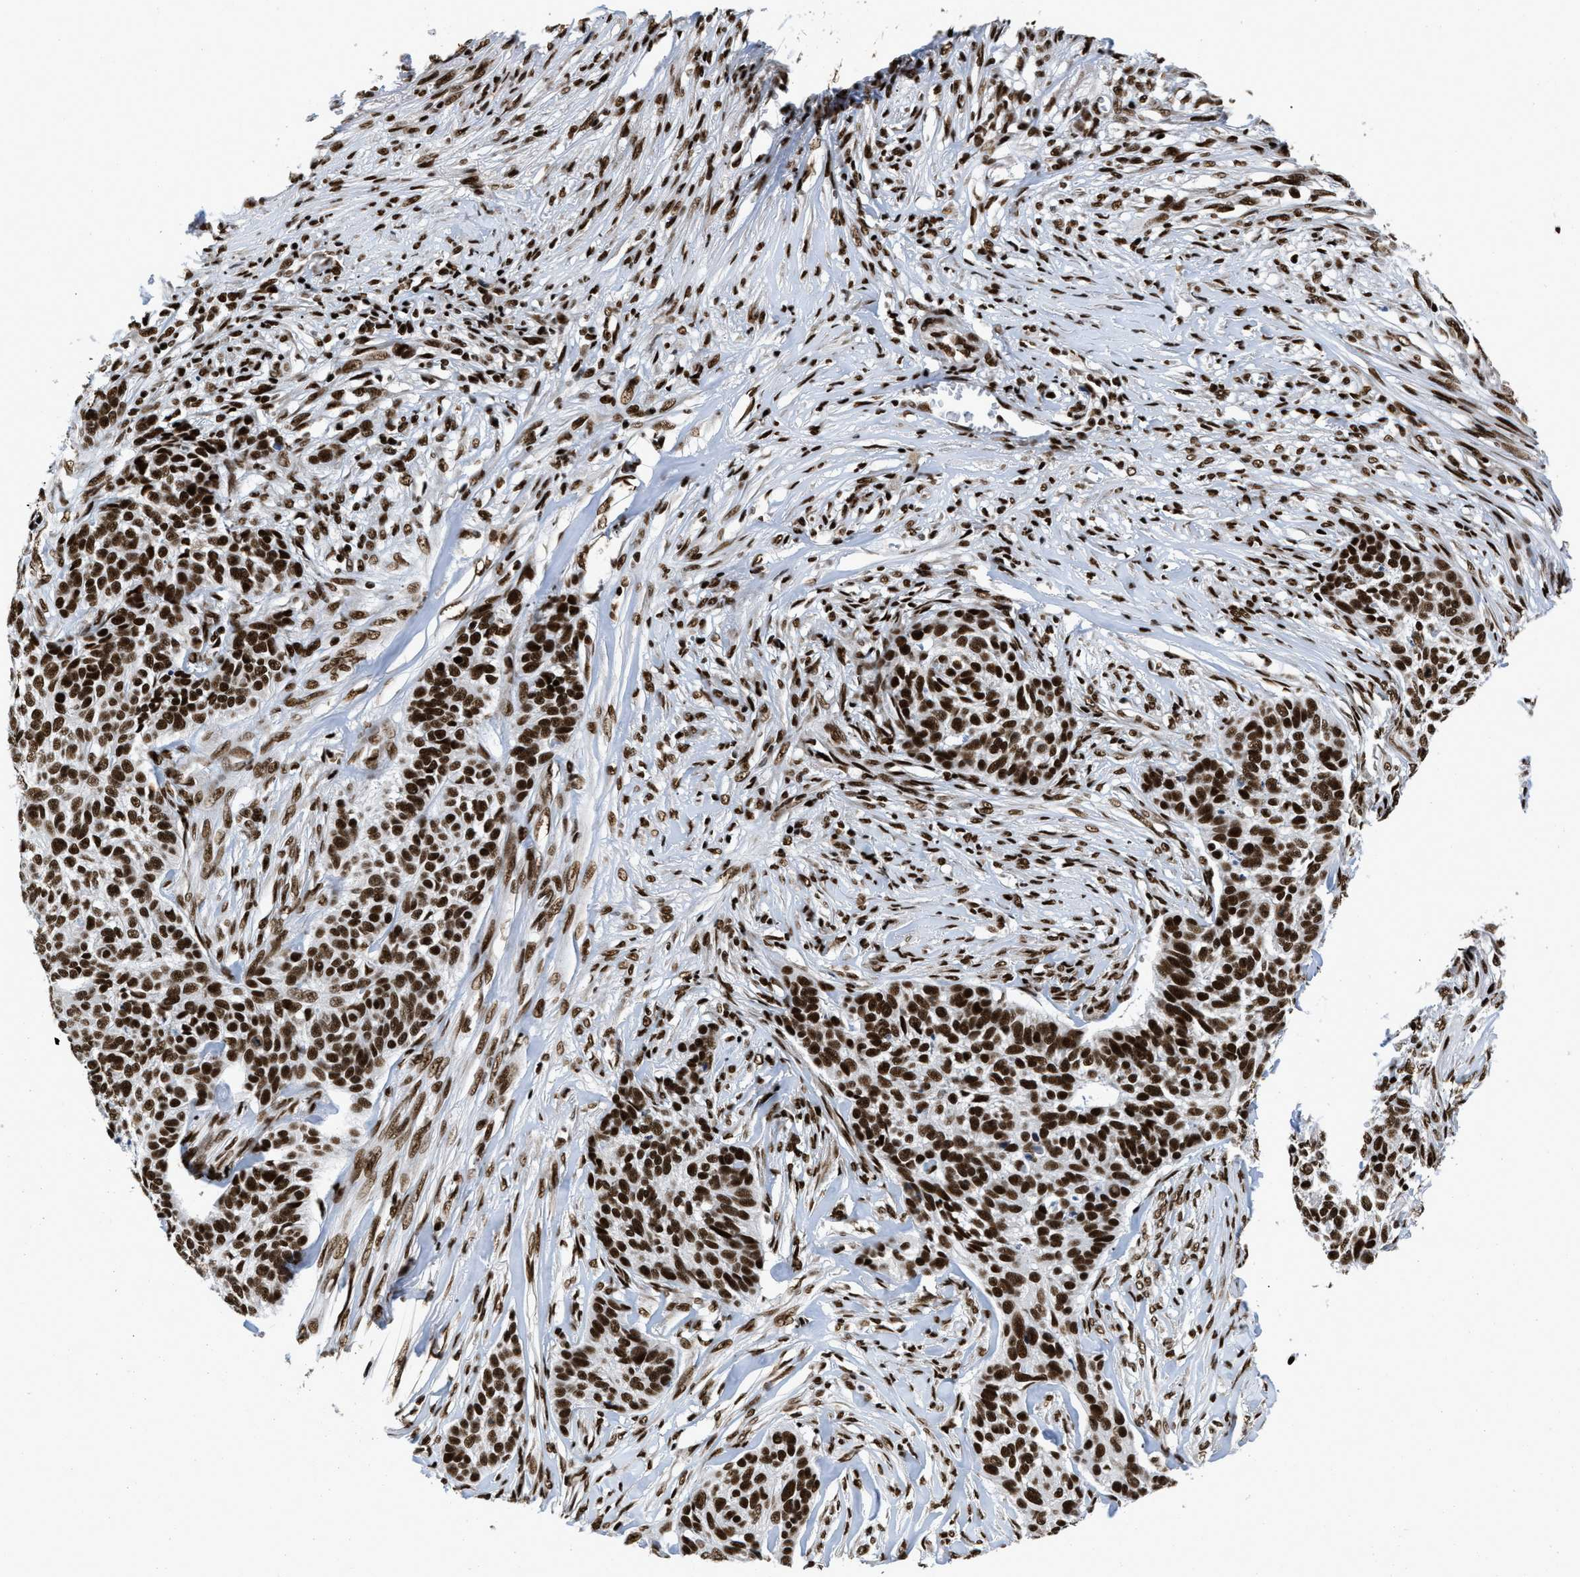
{"staining": {"intensity": "strong", "quantity": ">75%", "location": "nuclear"}, "tissue": "skin cancer", "cell_type": "Tumor cells", "image_type": "cancer", "snomed": [{"axis": "morphology", "description": "Basal cell carcinoma"}, {"axis": "topography", "description": "Skin"}], "caption": "Skin basal cell carcinoma tissue displays strong nuclear positivity in about >75% of tumor cells", "gene": "CREB1", "patient": {"sex": "male", "age": 85}}